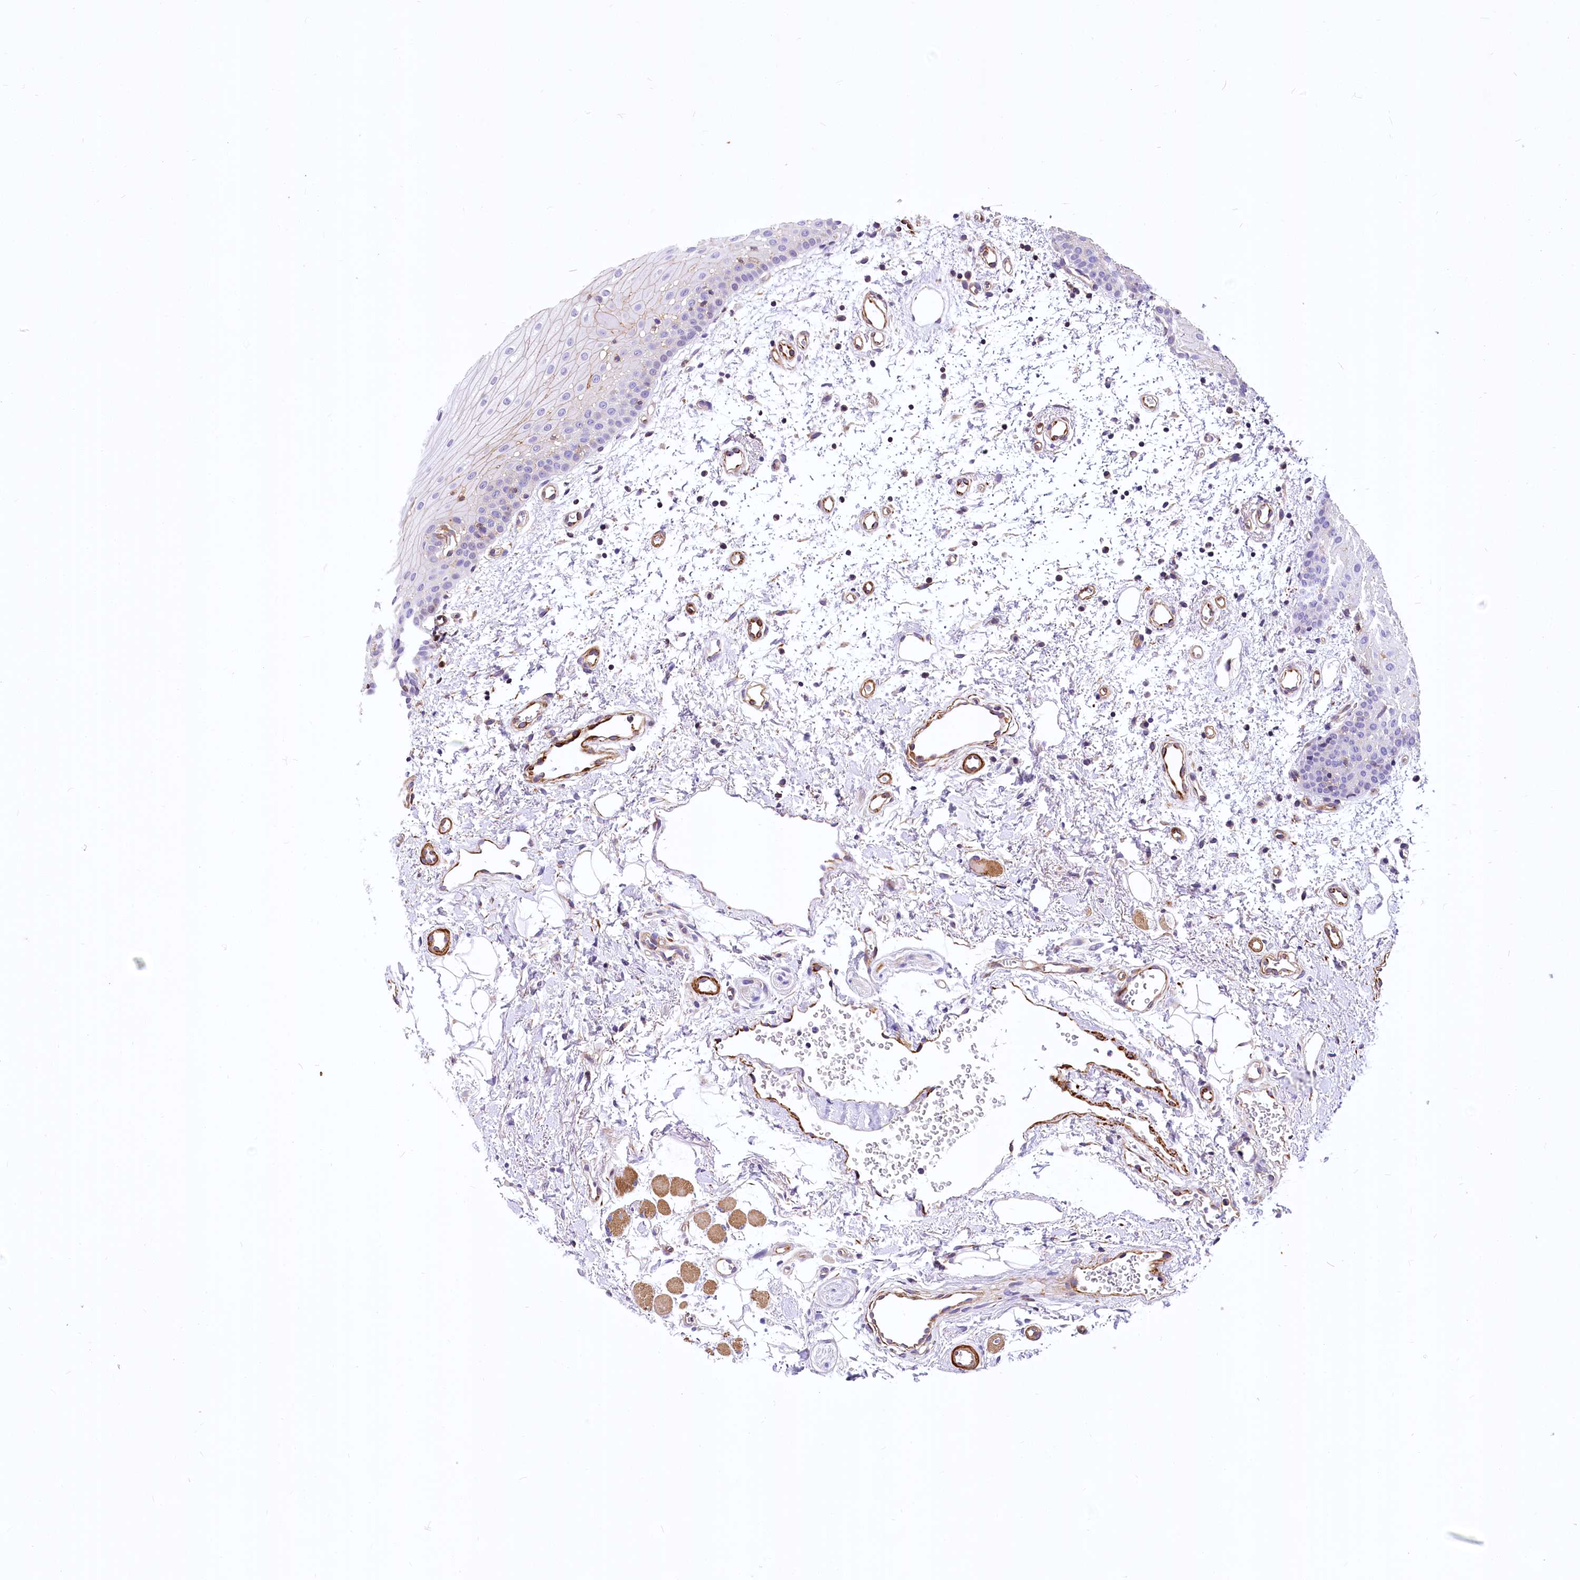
{"staining": {"intensity": "weak", "quantity": "<25%", "location": "cytoplasmic/membranous"}, "tissue": "oral mucosa", "cell_type": "Squamous epithelial cells", "image_type": "normal", "snomed": [{"axis": "morphology", "description": "Normal tissue, NOS"}, {"axis": "morphology", "description": "Squamous cell carcinoma, NOS"}, {"axis": "topography", "description": "Oral tissue"}, {"axis": "topography", "description": "Head-Neck"}], "caption": "An IHC micrograph of unremarkable oral mucosa is shown. There is no staining in squamous epithelial cells of oral mucosa.", "gene": "DPP3", "patient": {"sex": "male", "age": 68}}